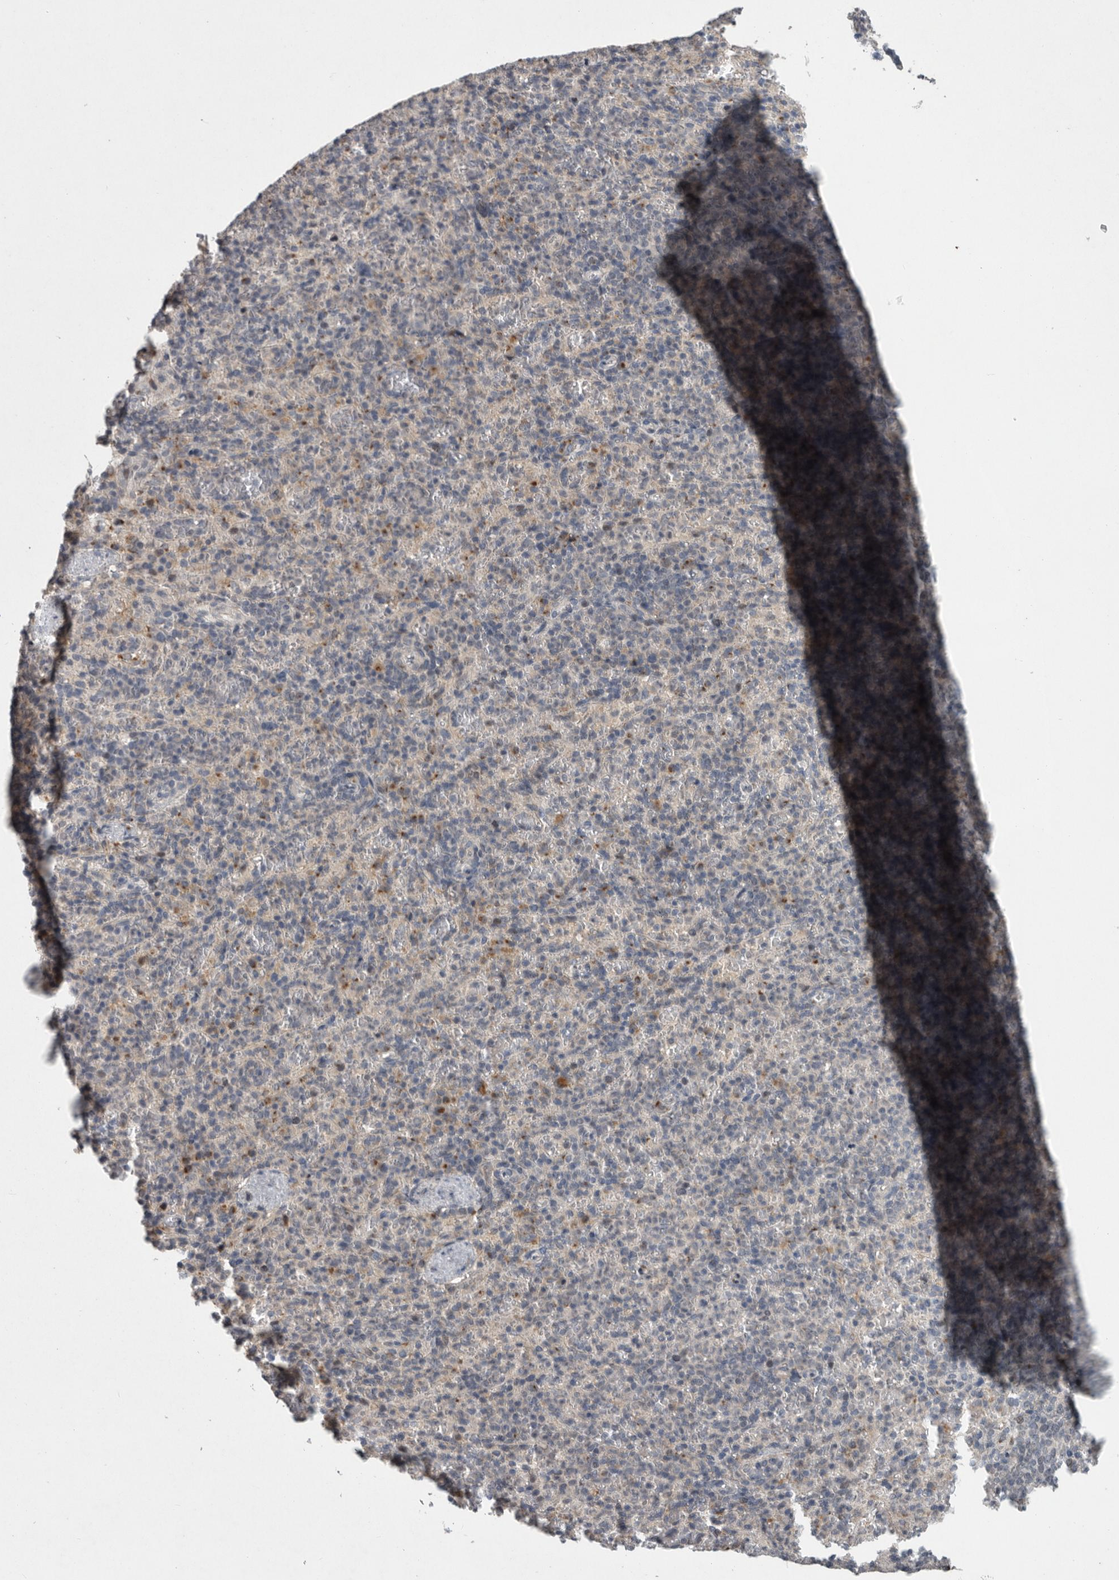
{"staining": {"intensity": "negative", "quantity": "none", "location": "none"}, "tissue": "spleen", "cell_type": "Cells in red pulp", "image_type": "normal", "snomed": [{"axis": "morphology", "description": "Normal tissue, NOS"}, {"axis": "topography", "description": "Spleen"}], "caption": "DAB (3,3'-diaminobenzidine) immunohistochemical staining of benign spleen displays no significant positivity in cells in red pulp.", "gene": "MAN2A1", "patient": {"sex": "female", "age": 74}}